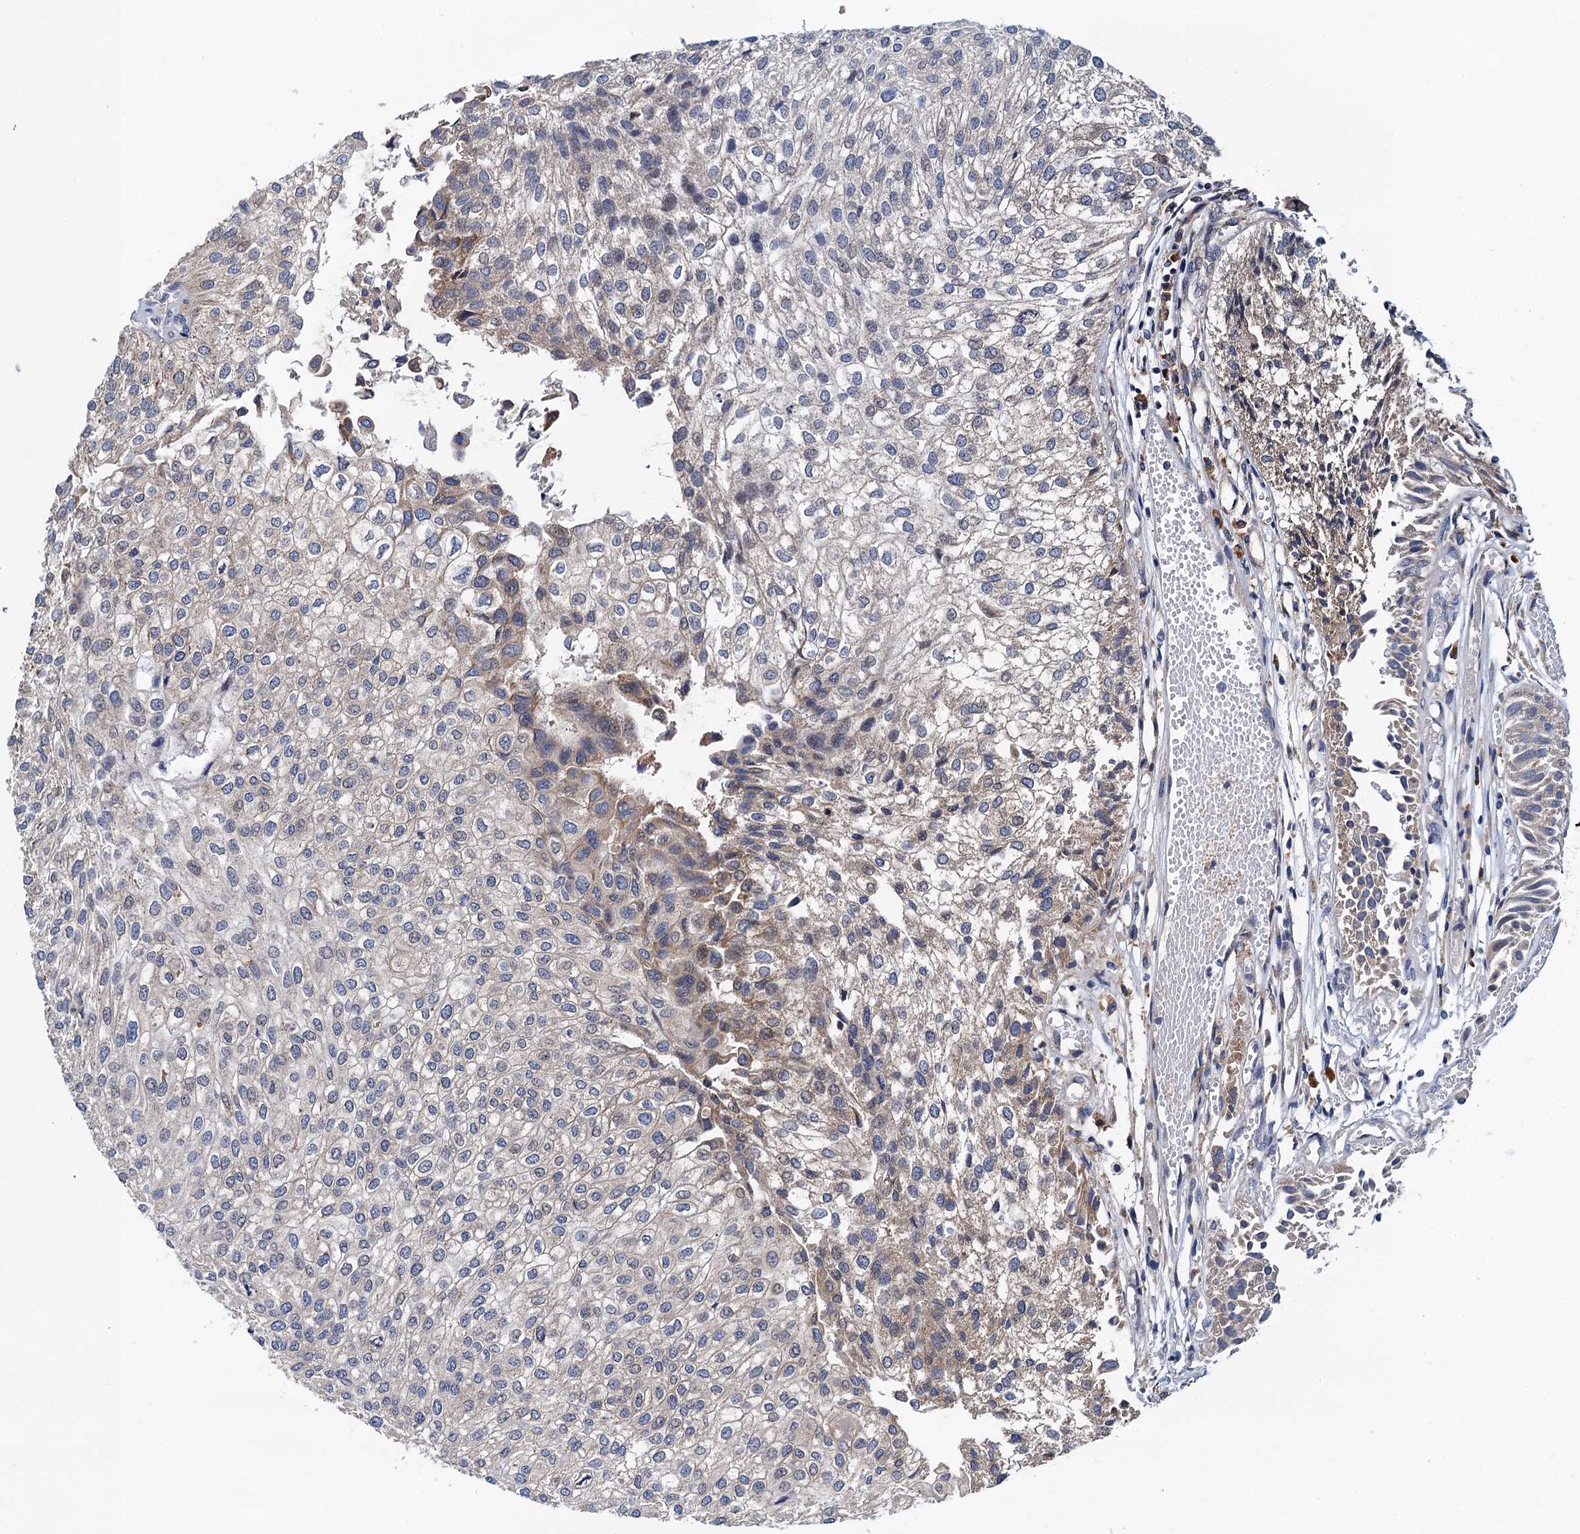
{"staining": {"intensity": "weak", "quantity": "<25%", "location": "cytoplasmic/membranous"}, "tissue": "urothelial cancer", "cell_type": "Tumor cells", "image_type": "cancer", "snomed": [{"axis": "morphology", "description": "Urothelial carcinoma, Low grade"}, {"axis": "topography", "description": "Urinary bladder"}], "caption": "An IHC photomicrograph of urothelial cancer is shown. There is no staining in tumor cells of urothelial cancer. (Brightfield microscopy of DAB (3,3'-diaminobenzidine) immunohistochemistry (IHC) at high magnification).", "gene": "PGLS", "patient": {"sex": "female", "age": 89}}